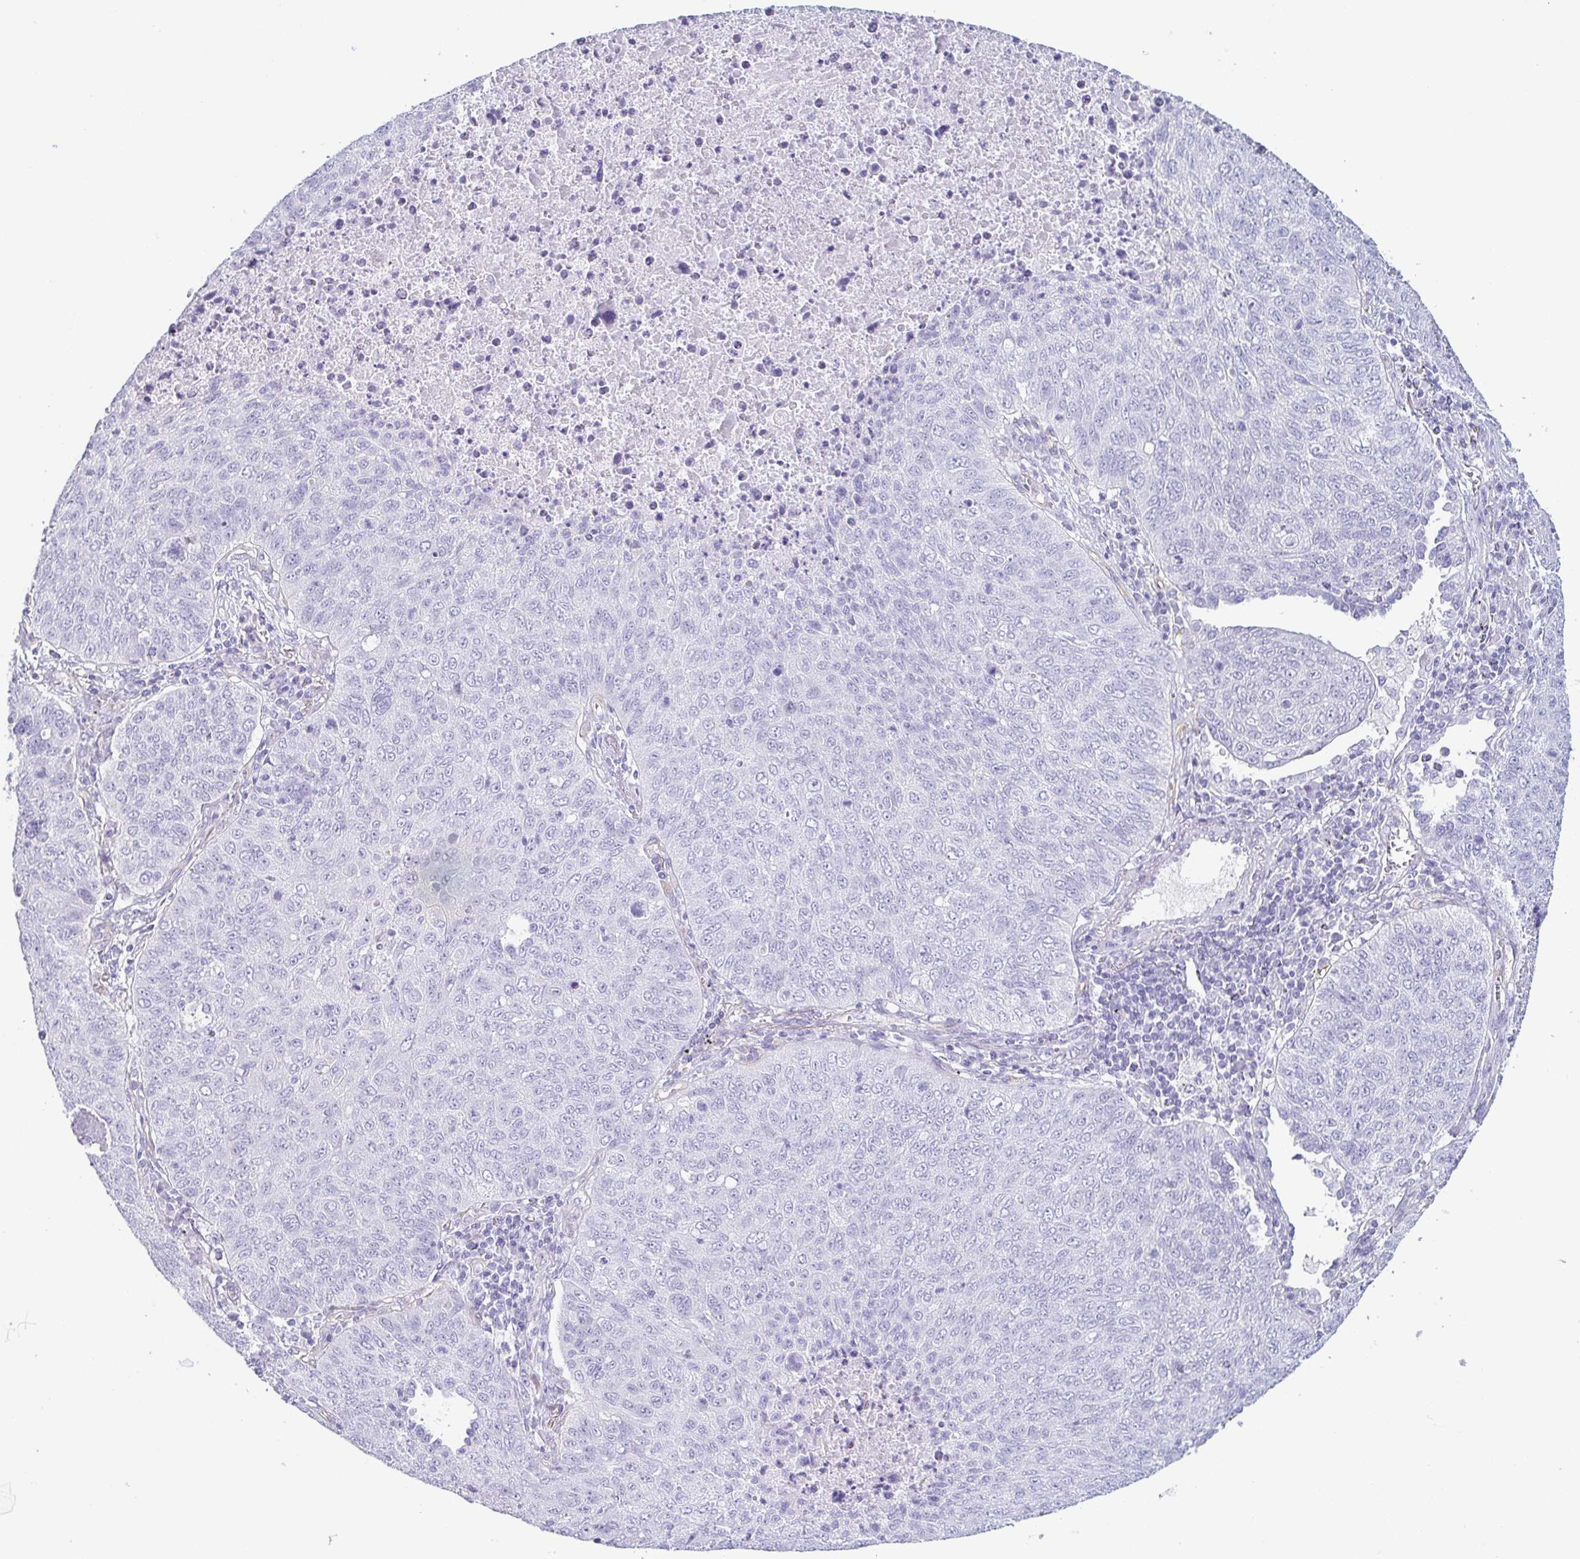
{"staining": {"intensity": "negative", "quantity": "none", "location": "none"}, "tissue": "lung cancer", "cell_type": "Tumor cells", "image_type": "cancer", "snomed": [{"axis": "morphology", "description": "Normal morphology"}, {"axis": "morphology", "description": "Aneuploidy"}, {"axis": "morphology", "description": "Squamous cell carcinoma, NOS"}, {"axis": "topography", "description": "Lymph node"}, {"axis": "topography", "description": "Lung"}], "caption": "IHC of human aneuploidy (lung) shows no positivity in tumor cells.", "gene": "PRR27", "patient": {"sex": "female", "age": 76}}